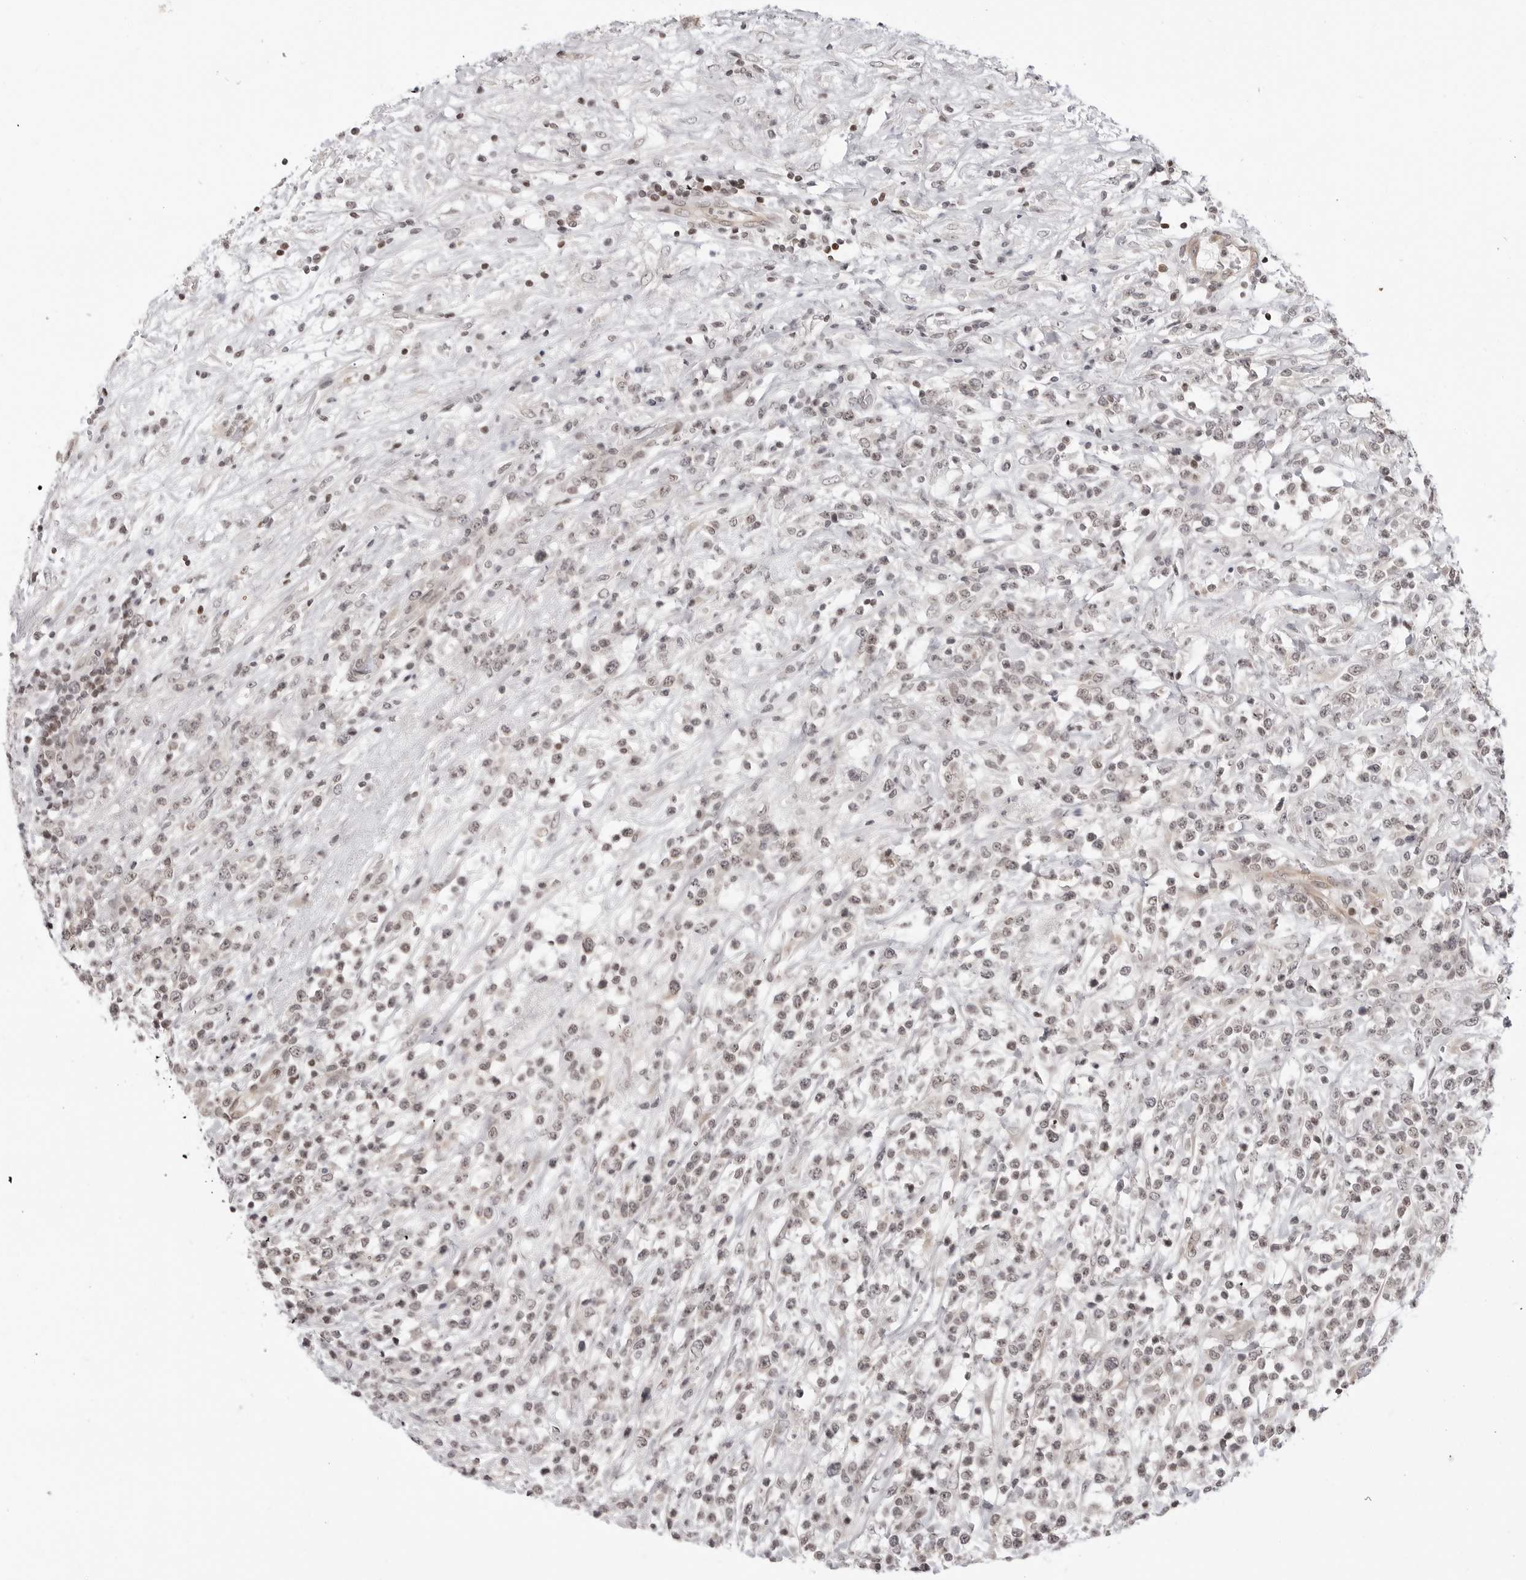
{"staining": {"intensity": "weak", "quantity": "<25%", "location": "nuclear"}, "tissue": "lymphoma", "cell_type": "Tumor cells", "image_type": "cancer", "snomed": [{"axis": "morphology", "description": "Malignant lymphoma, non-Hodgkin's type, High grade"}, {"axis": "topography", "description": "Colon"}], "caption": "Lymphoma was stained to show a protein in brown. There is no significant expression in tumor cells. (IHC, brightfield microscopy, high magnification).", "gene": "C8orf33", "patient": {"sex": "female", "age": 53}}